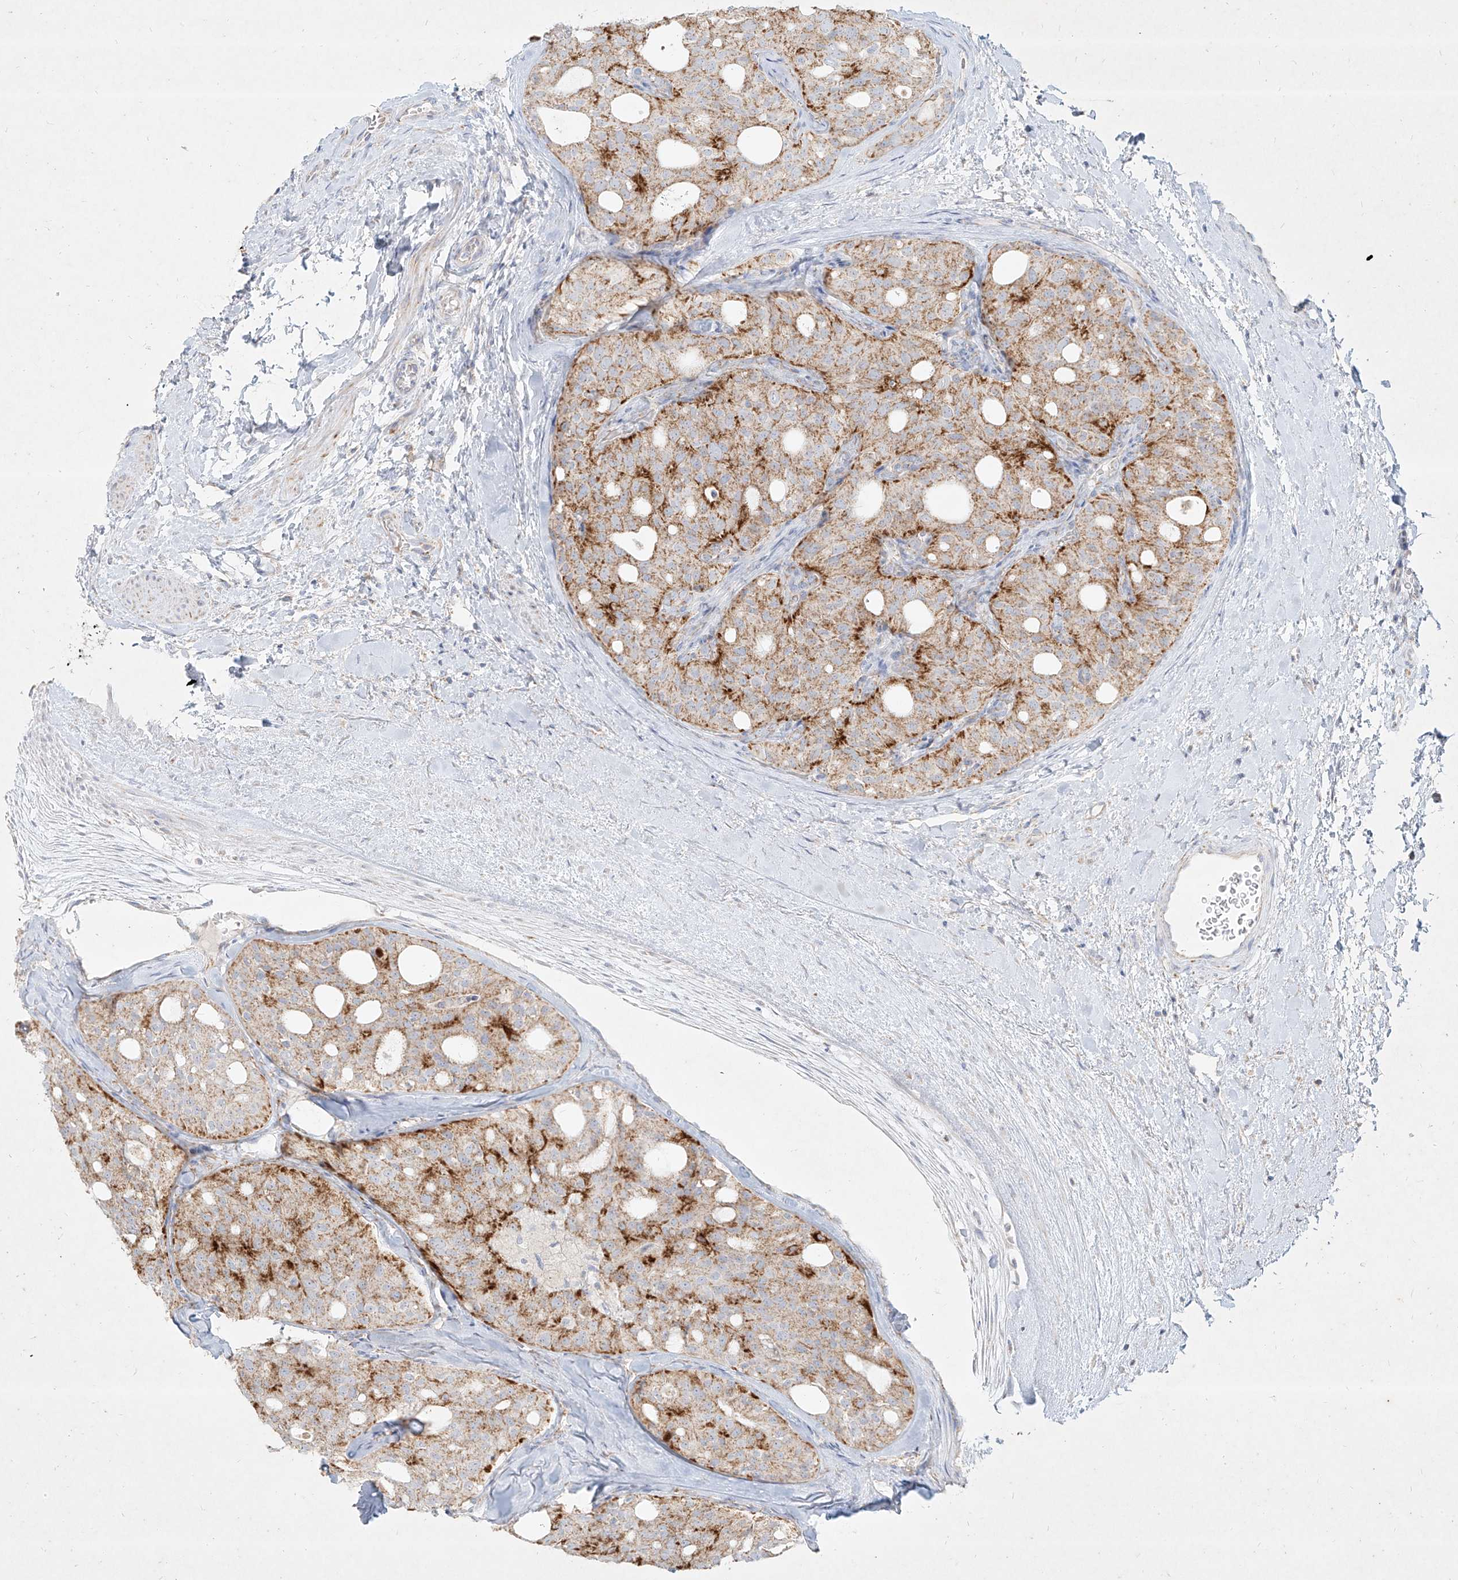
{"staining": {"intensity": "moderate", "quantity": ">75%", "location": "cytoplasmic/membranous"}, "tissue": "thyroid cancer", "cell_type": "Tumor cells", "image_type": "cancer", "snomed": [{"axis": "morphology", "description": "Follicular adenoma carcinoma, NOS"}, {"axis": "topography", "description": "Thyroid gland"}], "caption": "This image shows immunohistochemistry (IHC) staining of human thyroid follicular adenoma carcinoma, with medium moderate cytoplasmic/membranous staining in about >75% of tumor cells.", "gene": "MTX2", "patient": {"sex": "male", "age": 75}}